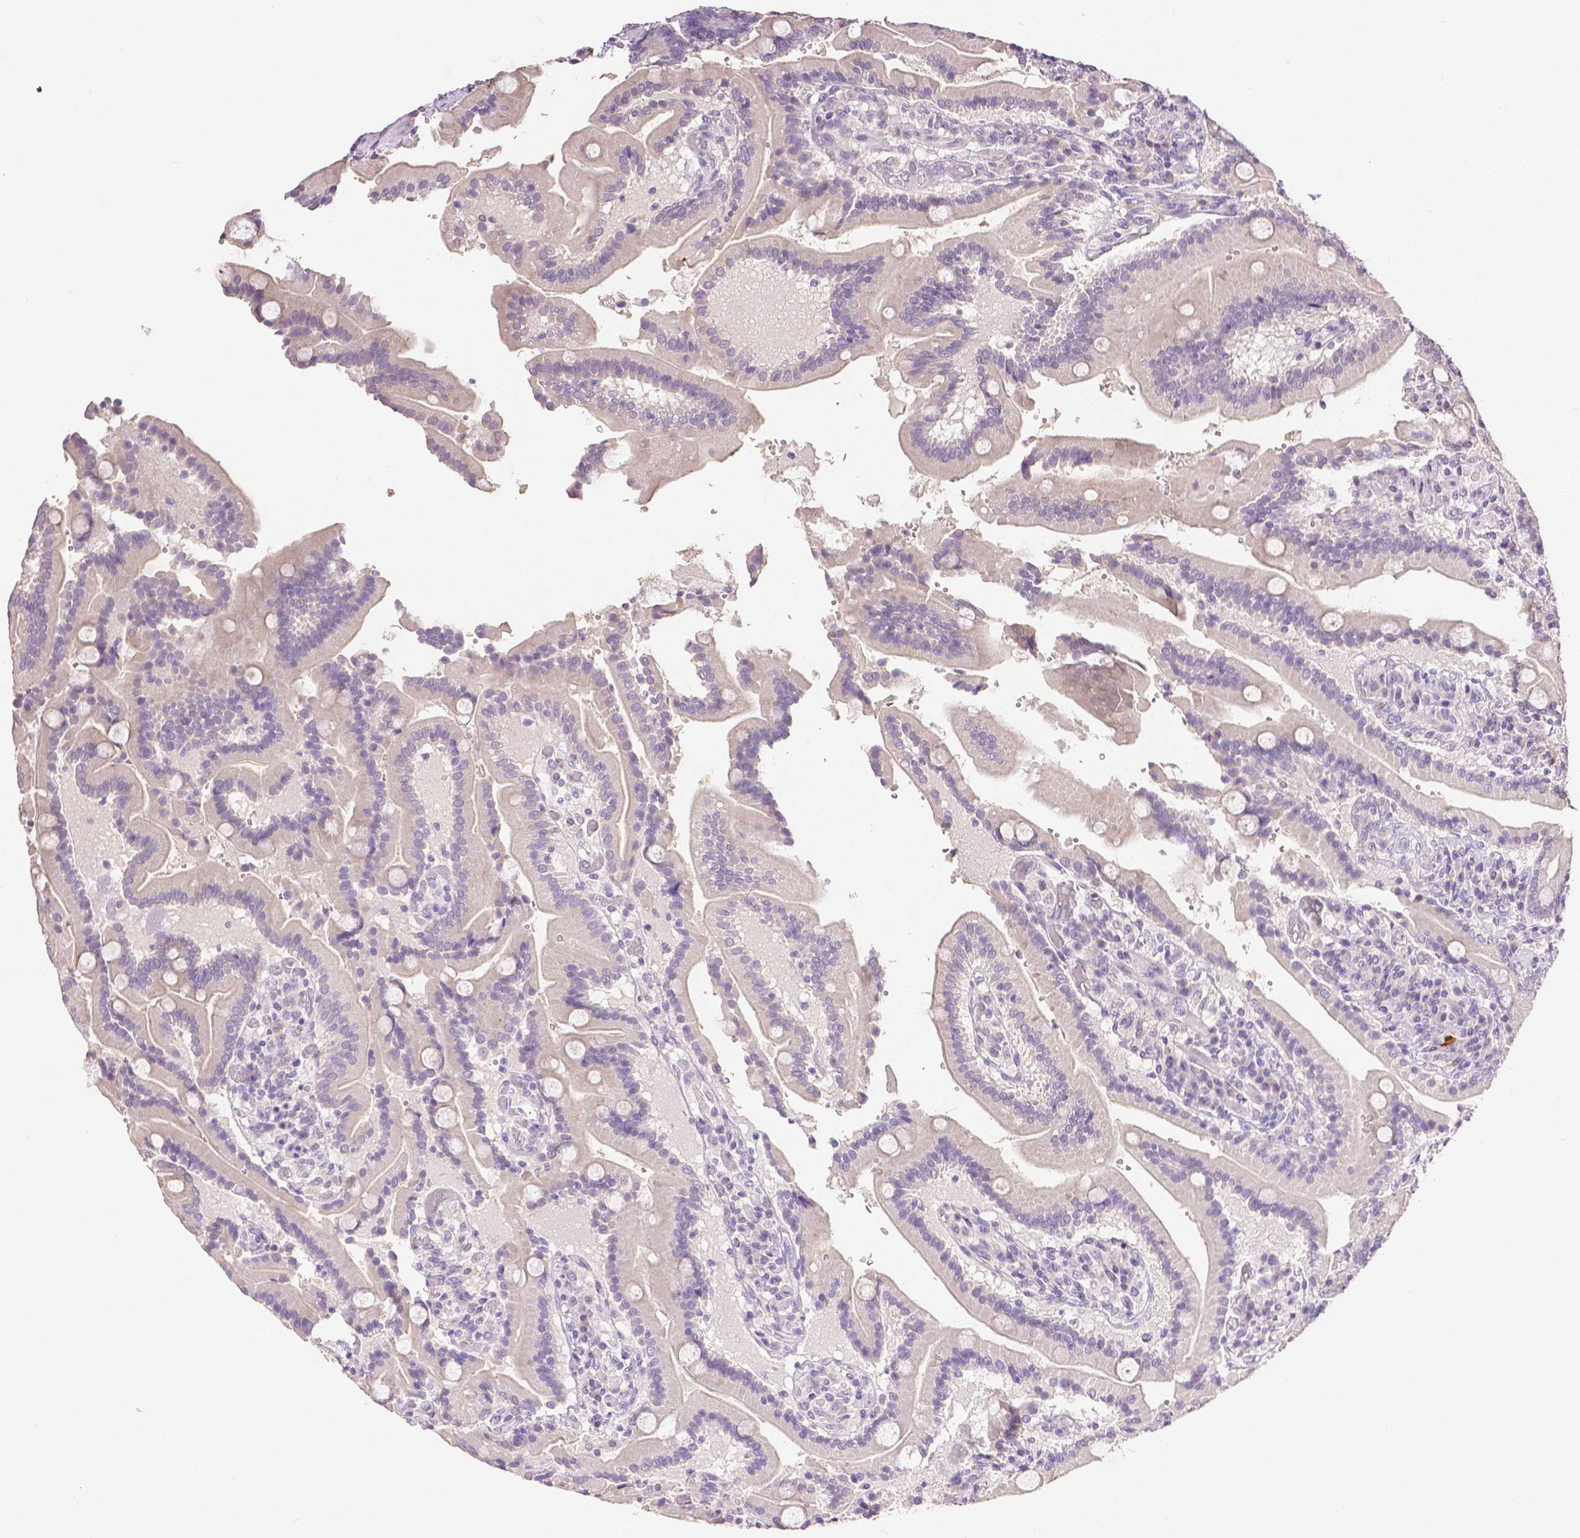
{"staining": {"intensity": "weak", "quantity": "<25%", "location": "cytoplasmic/membranous"}, "tissue": "duodenum", "cell_type": "Glandular cells", "image_type": "normal", "snomed": [{"axis": "morphology", "description": "Normal tissue, NOS"}, {"axis": "topography", "description": "Duodenum"}], "caption": "Immunohistochemistry (IHC) micrograph of unremarkable duodenum stained for a protein (brown), which displays no staining in glandular cells.", "gene": "TGM1", "patient": {"sex": "female", "age": 62}}